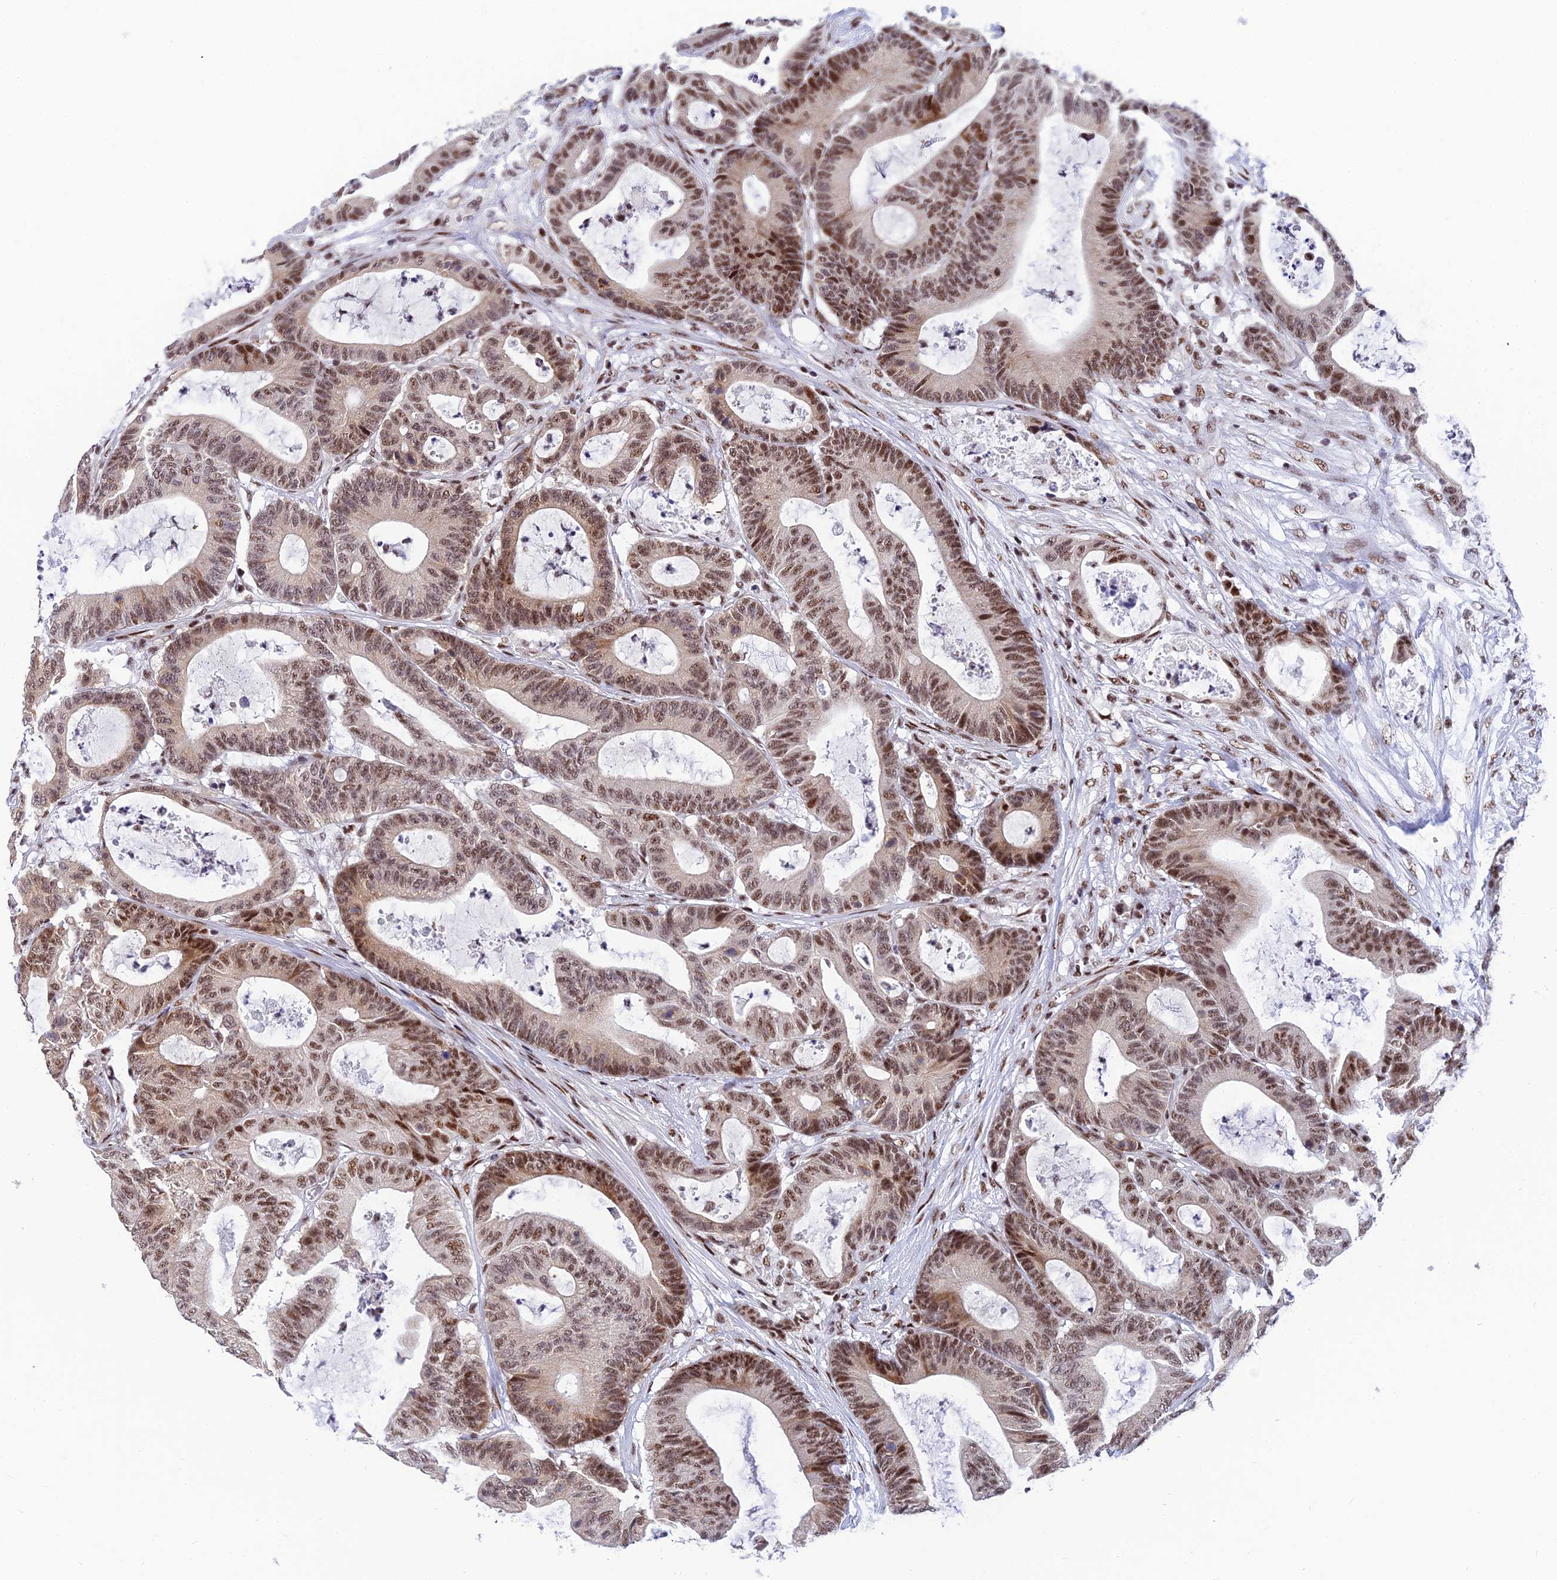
{"staining": {"intensity": "moderate", "quantity": ">75%", "location": "nuclear"}, "tissue": "colorectal cancer", "cell_type": "Tumor cells", "image_type": "cancer", "snomed": [{"axis": "morphology", "description": "Adenocarcinoma, NOS"}, {"axis": "topography", "description": "Colon"}], "caption": "About >75% of tumor cells in colorectal cancer (adenocarcinoma) show moderate nuclear protein positivity as visualized by brown immunohistochemical staining.", "gene": "USP22", "patient": {"sex": "female", "age": 84}}